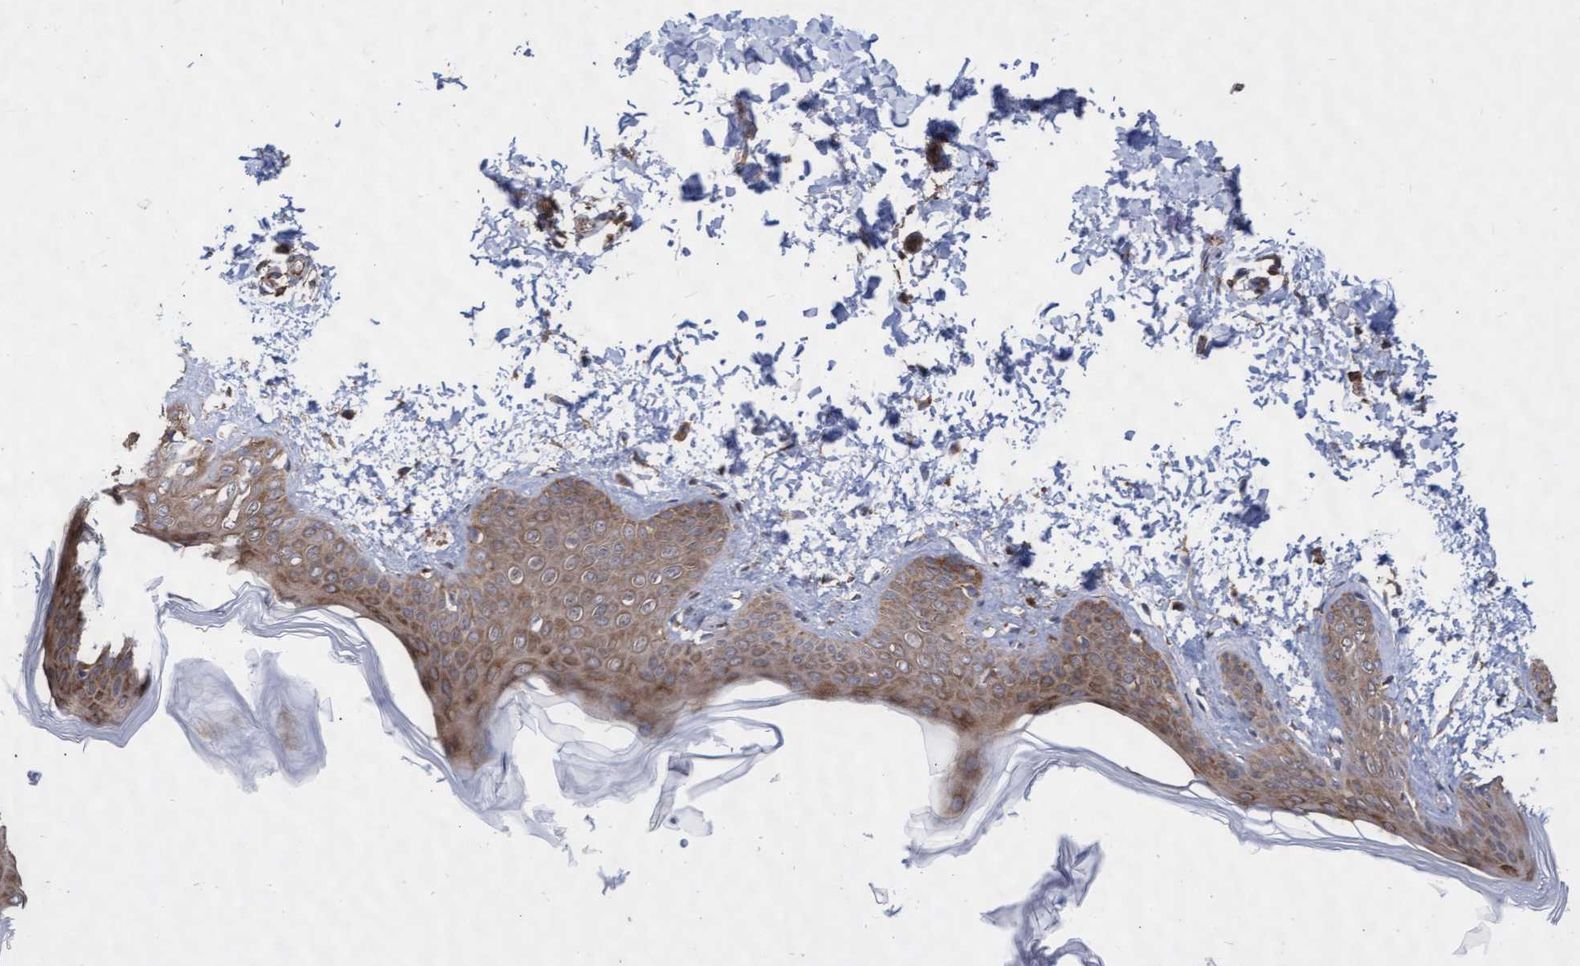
{"staining": {"intensity": "moderate", "quantity": ">75%", "location": "cytoplasmic/membranous"}, "tissue": "skin", "cell_type": "Fibroblasts", "image_type": "normal", "snomed": [{"axis": "morphology", "description": "Normal tissue, NOS"}, {"axis": "topography", "description": "Skin"}], "caption": "Protein staining of unremarkable skin shows moderate cytoplasmic/membranous staining in approximately >75% of fibroblasts. (DAB (3,3'-diaminobenzidine) = brown stain, brightfield microscopy at high magnification).", "gene": "ABCF2", "patient": {"sex": "female", "age": 17}}